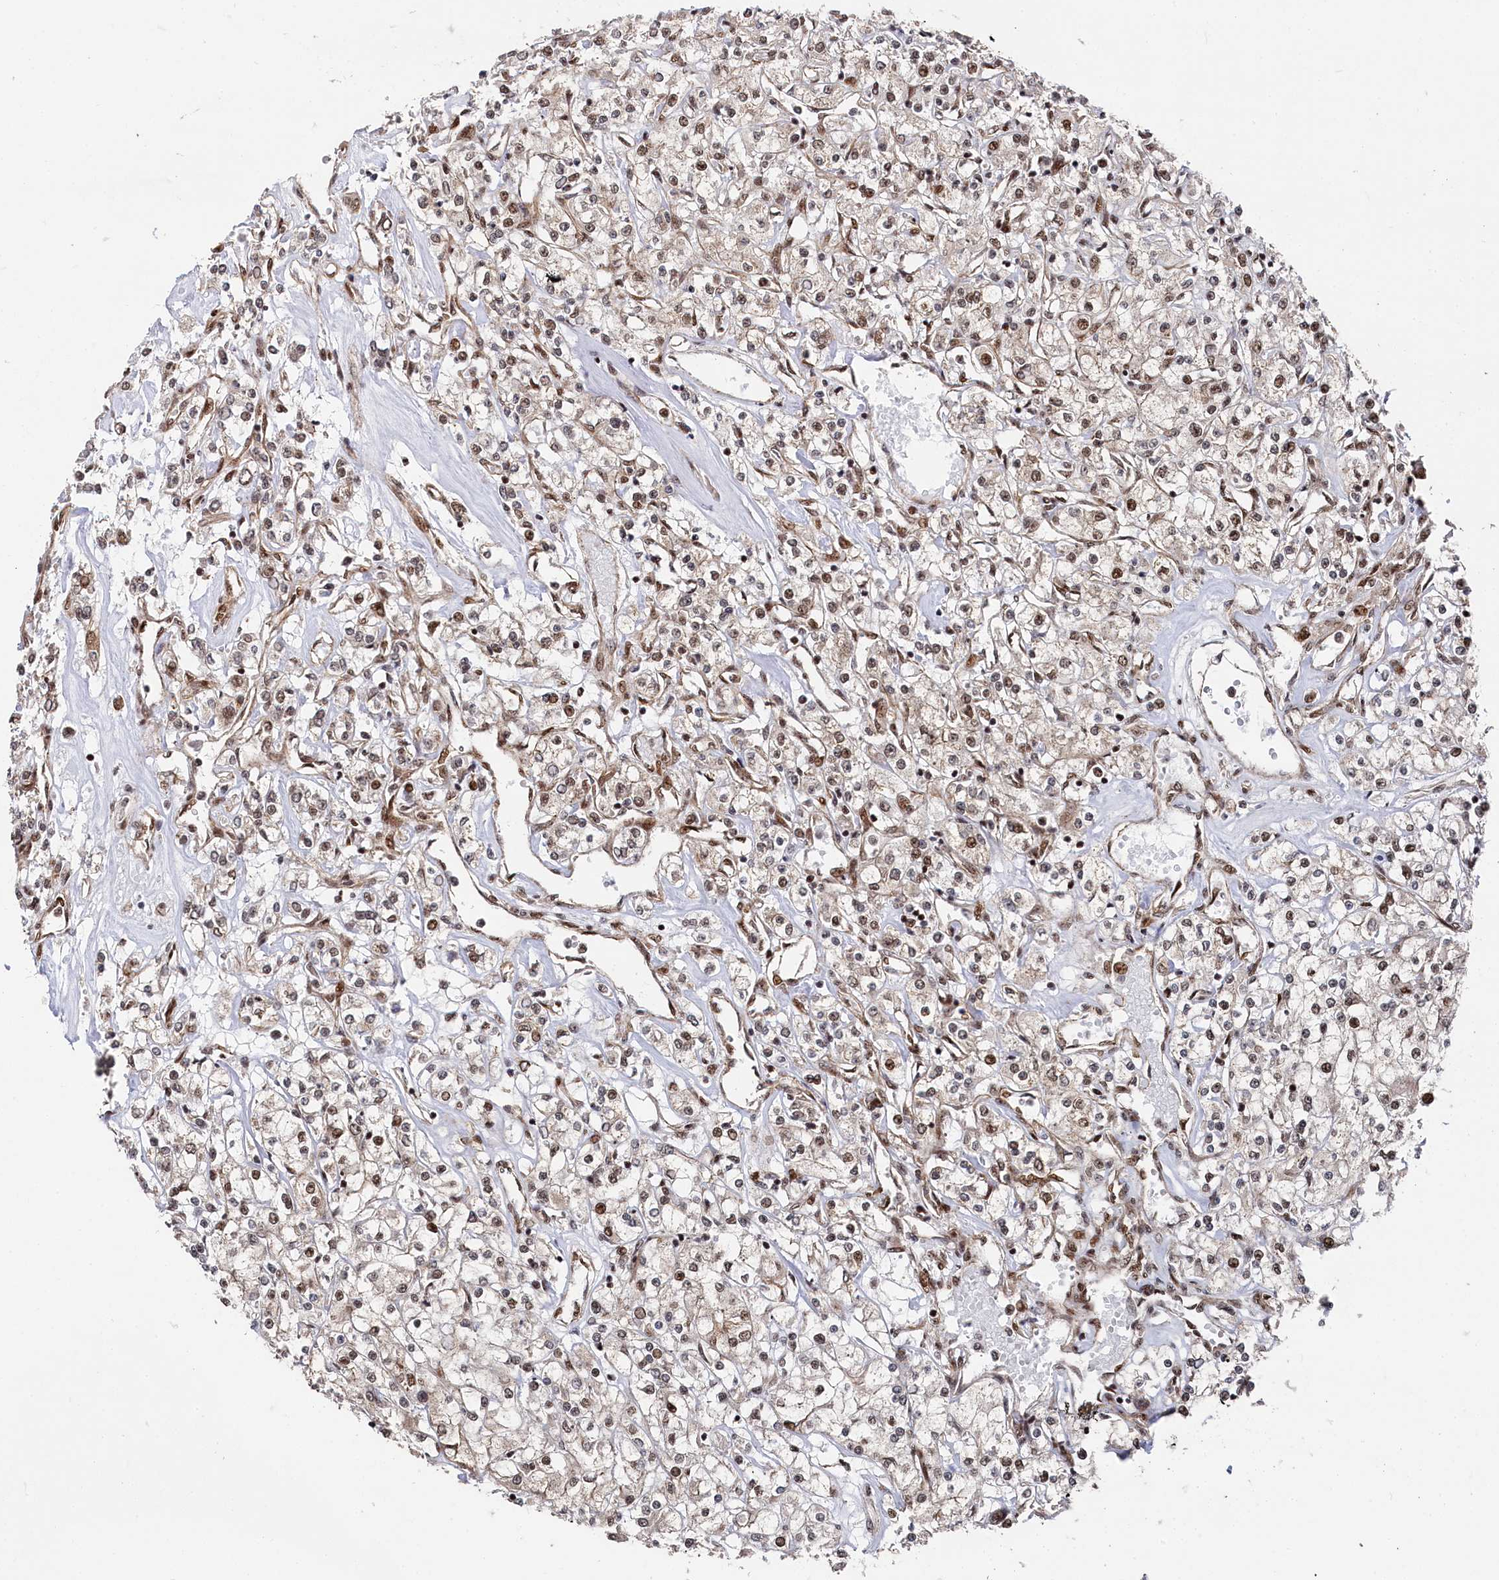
{"staining": {"intensity": "moderate", "quantity": "25%-75%", "location": "nuclear"}, "tissue": "renal cancer", "cell_type": "Tumor cells", "image_type": "cancer", "snomed": [{"axis": "morphology", "description": "Adenocarcinoma, NOS"}, {"axis": "topography", "description": "Kidney"}], "caption": "Renal cancer stained with a protein marker demonstrates moderate staining in tumor cells.", "gene": "BUB3", "patient": {"sex": "female", "age": 59}}